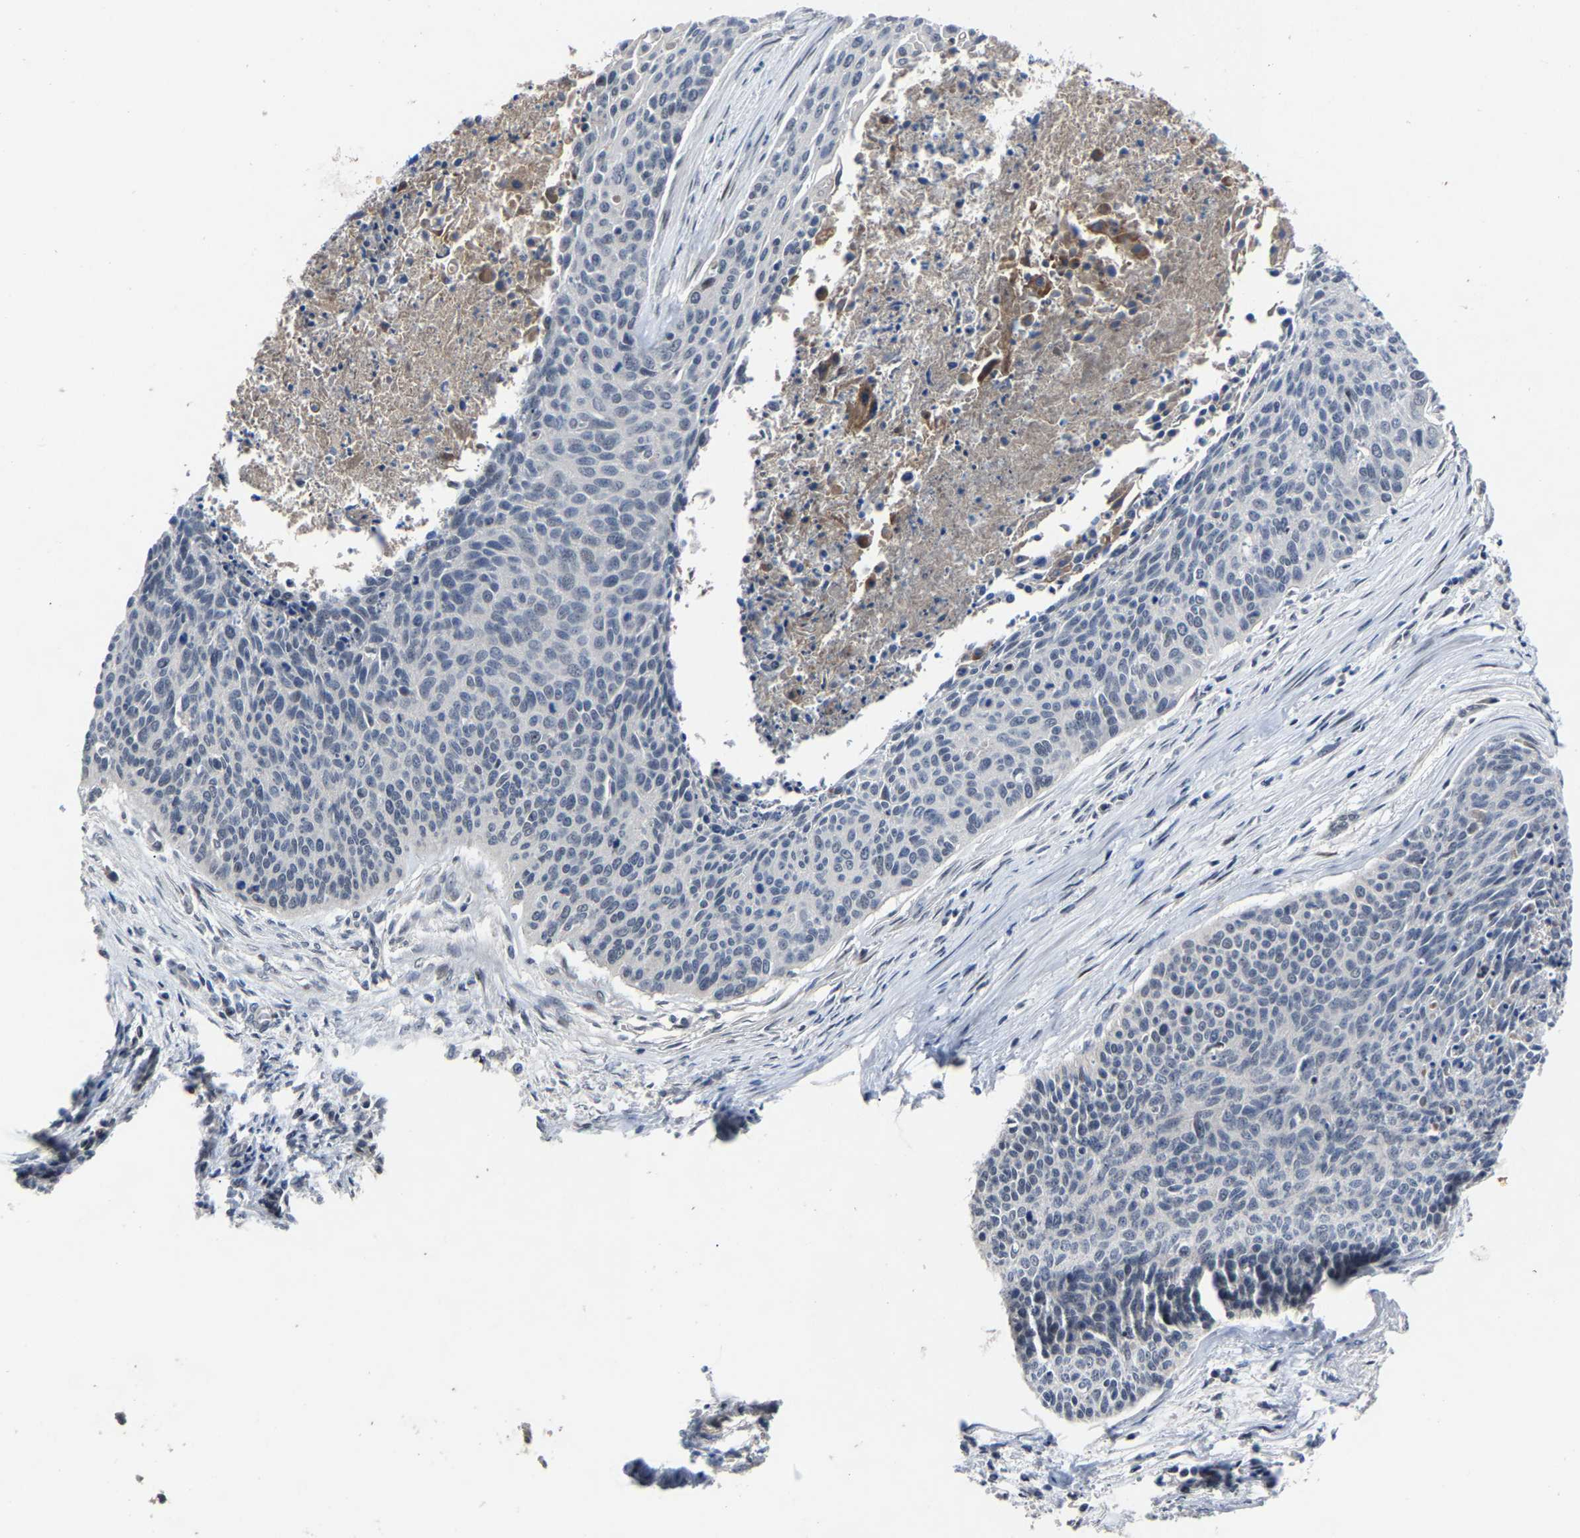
{"staining": {"intensity": "negative", "quantity": "none", "location": "none"}, "tissue": "cervical cancer", "cell_type": "Tumor cells", "image_type": "cancer", "snomed": [{"axis": "morphology", "description": "Squamous cell carcinoma, NOS"}, {"axis": "topography", "description": "Cervix"}], "caption": "Tumor cells are negative for brown protein staining in cervical cancer. The staining is performed using DAB (3,3'-diaminobenzidine) brown chromogen with nuclei counter-stained in using hematoxylin.", "gene": "LSM8", "patient": {"sex": "female", "age": 55}}